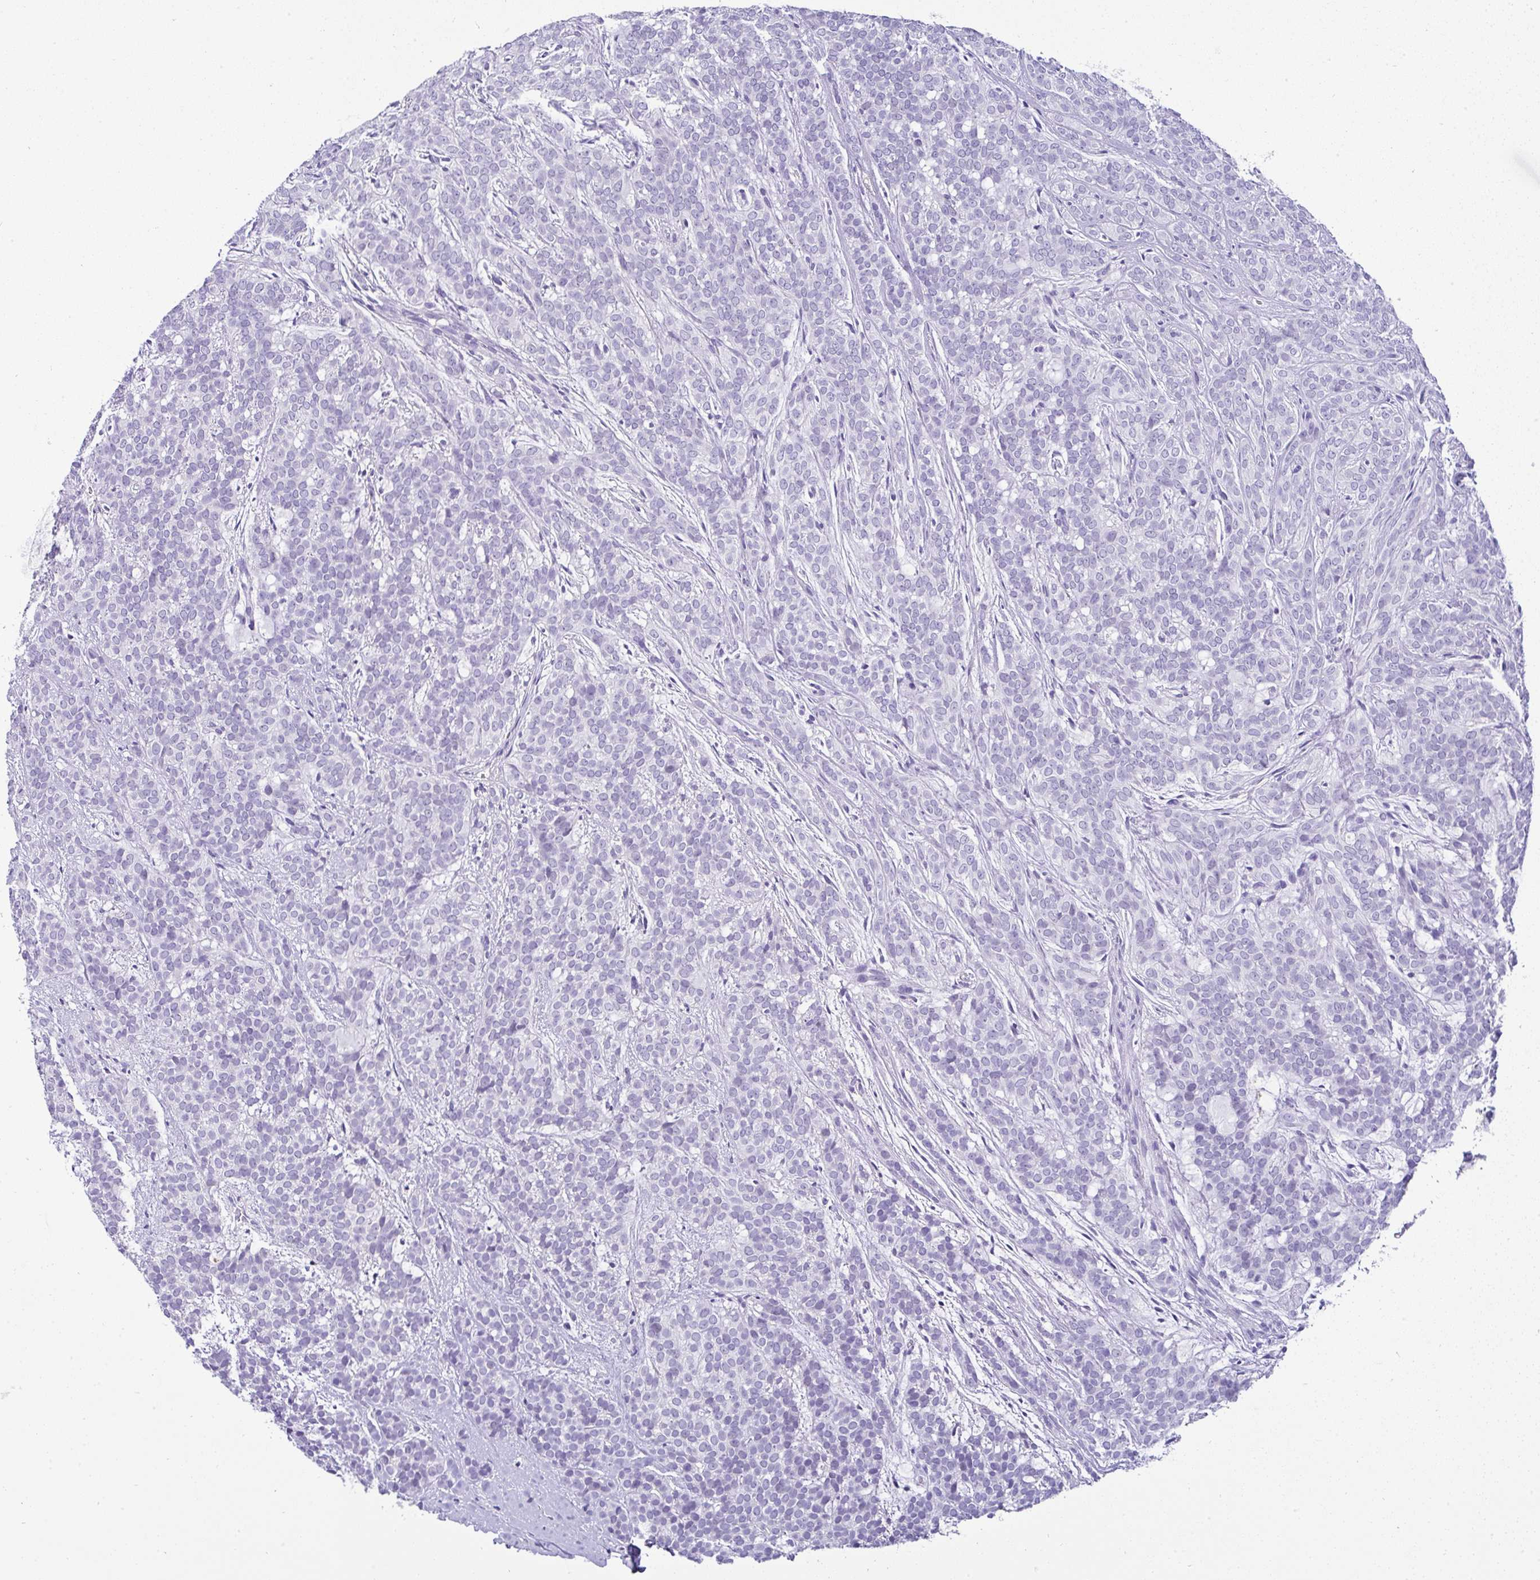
{"staining": {"intensity": "negative", "quantity": "none", "location": "none"}, "tissue": "head and neck cancer", "cell_type": "Tumor cells", "image_type": "cancer", "snomed": [{"axis": "morphology", "description": "Normal tissue, NOS"}, {"axis": "morphology", "description": "Adenocarcinoma, NOS"}, {"axis": "topography", "description": "Oral tissue"}, {"axis": "topography", "description": "Head-Neck"}], "caption": "There is no significant expression in tumor cells of adenocarcinoma (head and neck). (Brightfield microscopy of DAB (3,3'-diaminobenzidine) immunohistochemistry (IHC) at high magnification).", "gene": "RNF183", "patient": {"sex": "female", "age": 57}}